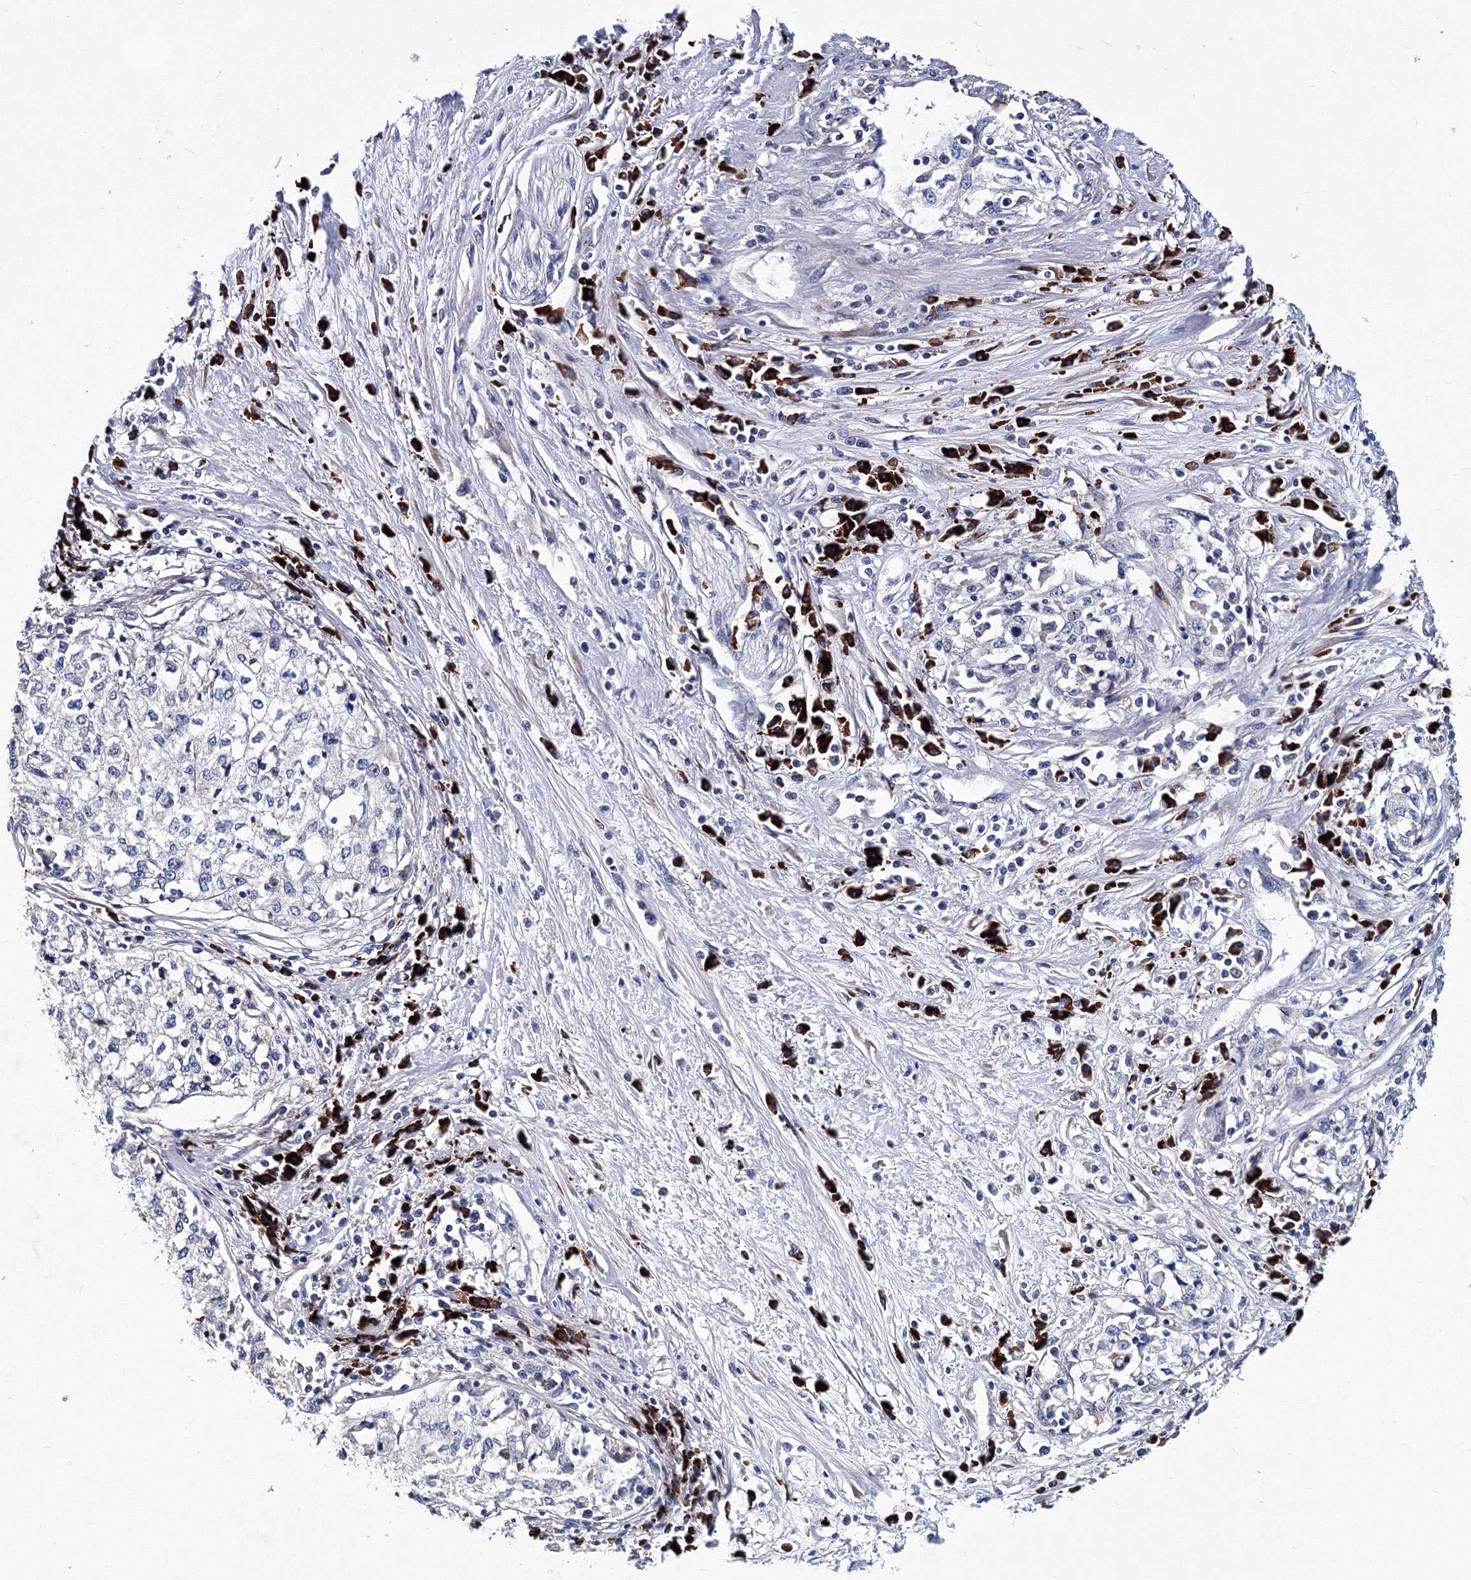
{"staining": {"intensity": "negative", "quantity": "none", "location": "none"}, "tissue": "cervical cancer", "cell_type": "Tumor cells", "image_type": "cancer", "snomed": [{"axis": "morphology", "description": "Squamous cell carcinoma, NOS"}, {"axis": "topography", "description": "Cervix"}], "caption": "This is a image of IHC staining of squamous cell carcinoma (cervical), which shows no positivity in tumor cells.", "gene": "TRPM2", "patient": {"sex": "female", "age": 57}}